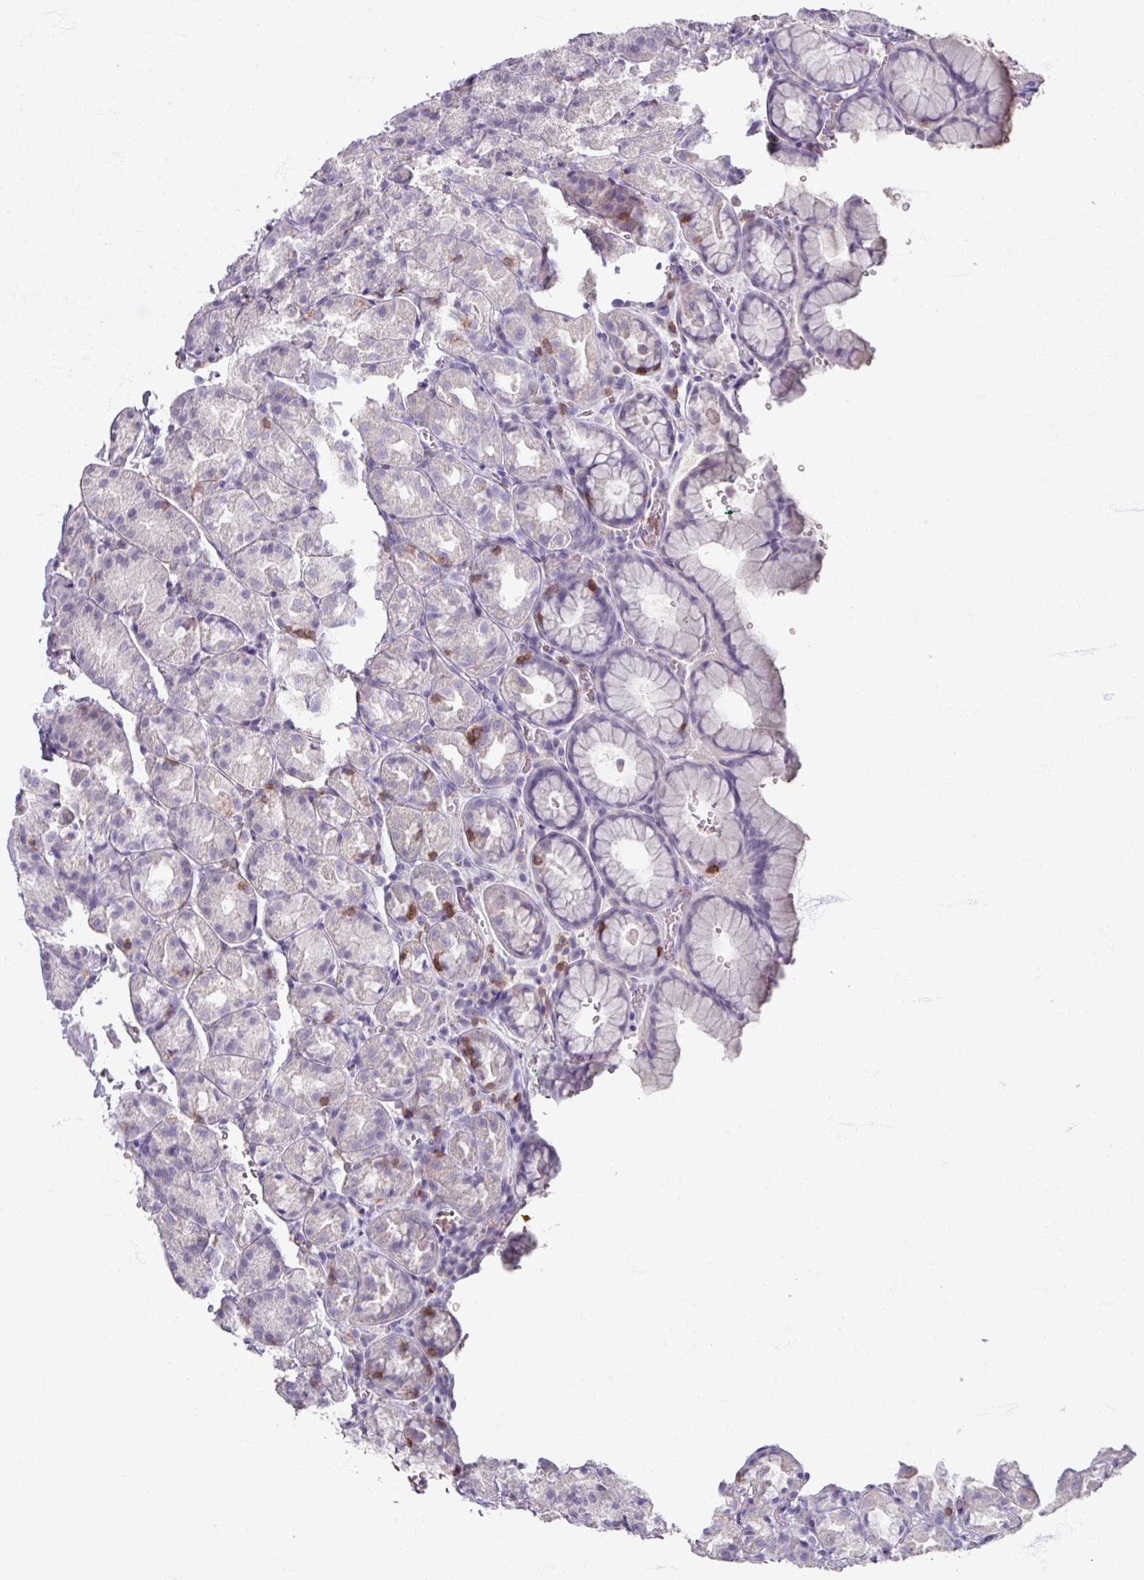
{"staining": {"intensity": "negative", "quantity": "none", "location": "none"}, "tissue": "stomach", "cell_type": "Glandular cells", "image_type": "normal", "snomed": [{"axis": "morphology", "description": "Normal tissue, NOS"}, {"axis": "topography", "description": "Stomach, upper"}], "caption": "DAB immunohistochemical staining of unremarkable human stomach shows no significant staining in glandular cells. (Stains: DAB immunohistochemistry with hematoxylin counter stain, Microscopy: brightfield microscopy at high magnification).", "gene": "PTPRC", "patient": {"sex": "female", "age": 81}}